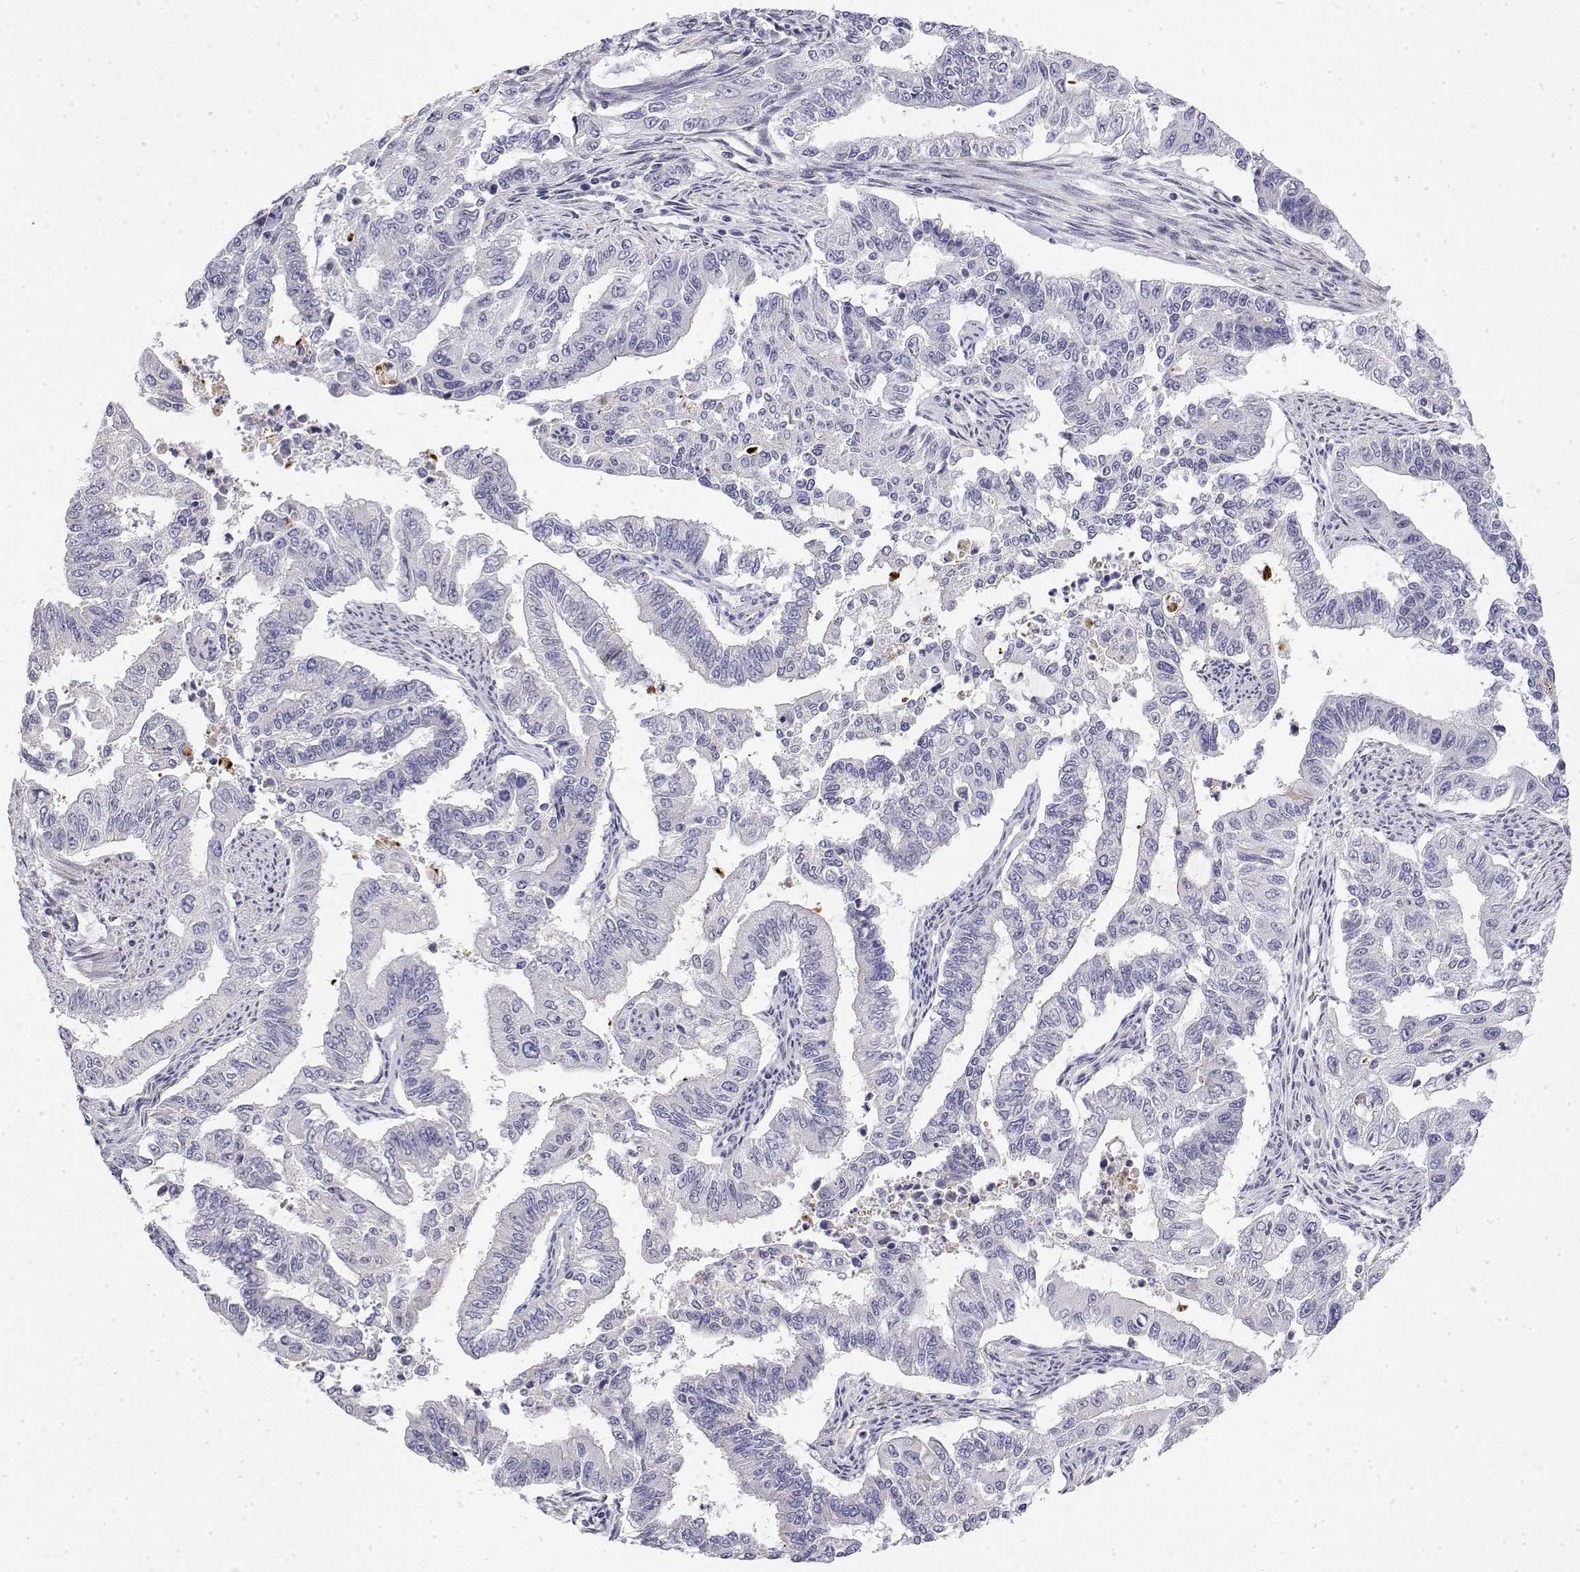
{"staining": {"intensity": "negative", "quantity": "none", "location": "none"}, "tissue": "endometrial cancer", "cell_type": "Tumor cells", "image_type": "cancer", "snomed": [{"axis": "morphology", "description": "Adenocarcinoma, NOS"}, {"axis": "topography", "description": "Uterus"}], "caption": "Immunohistochemistry (IHC) image of neoplastic tissue: human adenocarcinoma (endometrial) stained with DAB (3,3'-diaminobenzidine) exhibits no significant protein staining in tumor cells.", "gene": "GGACT", "patient": {"sex": "female", "age": 59}}